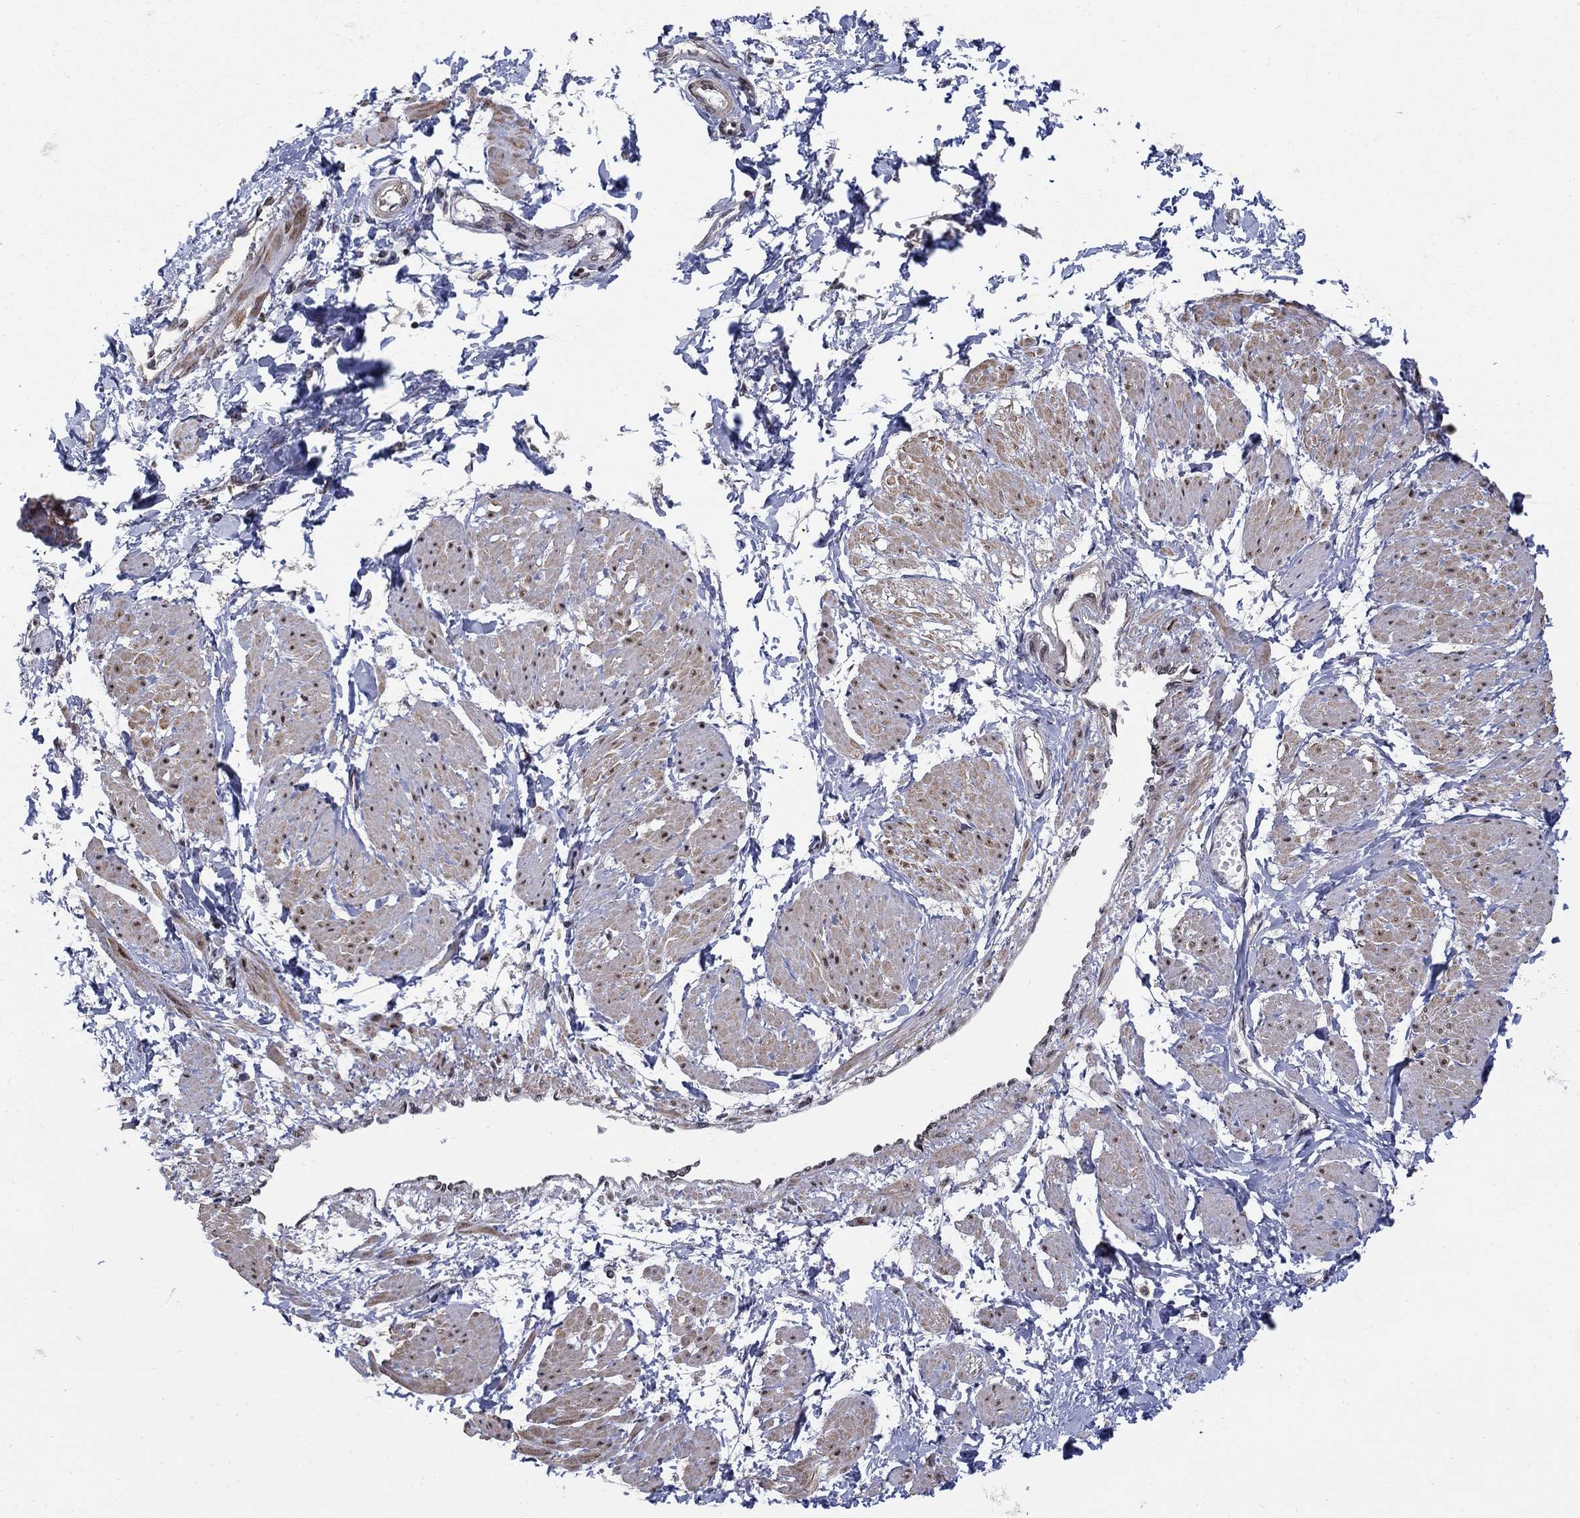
{"staining": {"intensity": "moderate", "quantity": "25%-75%", "location": "nuclear"}, "tissue": "smooth muscle", "cell_type": "Smooth muscle cells", "image_type": "normal", "snomed": [{"axis": "morphology", "description": "Normal tissue, NOS"}, {"axis": "topography", "description": "Smooth muscle"}, {"axis": "topography", "description": "Uterus"}], "caption": "Immunohistochemistry (IHC) photomicrograph of normal smooth muscle stained for a protein (brown), which demonstrates medium levels of moderate nuclear expression in about 25%-75% of smooth muscle cells.", "gene": "PNISR", "patient": {"sex": "female", "age": 39}}